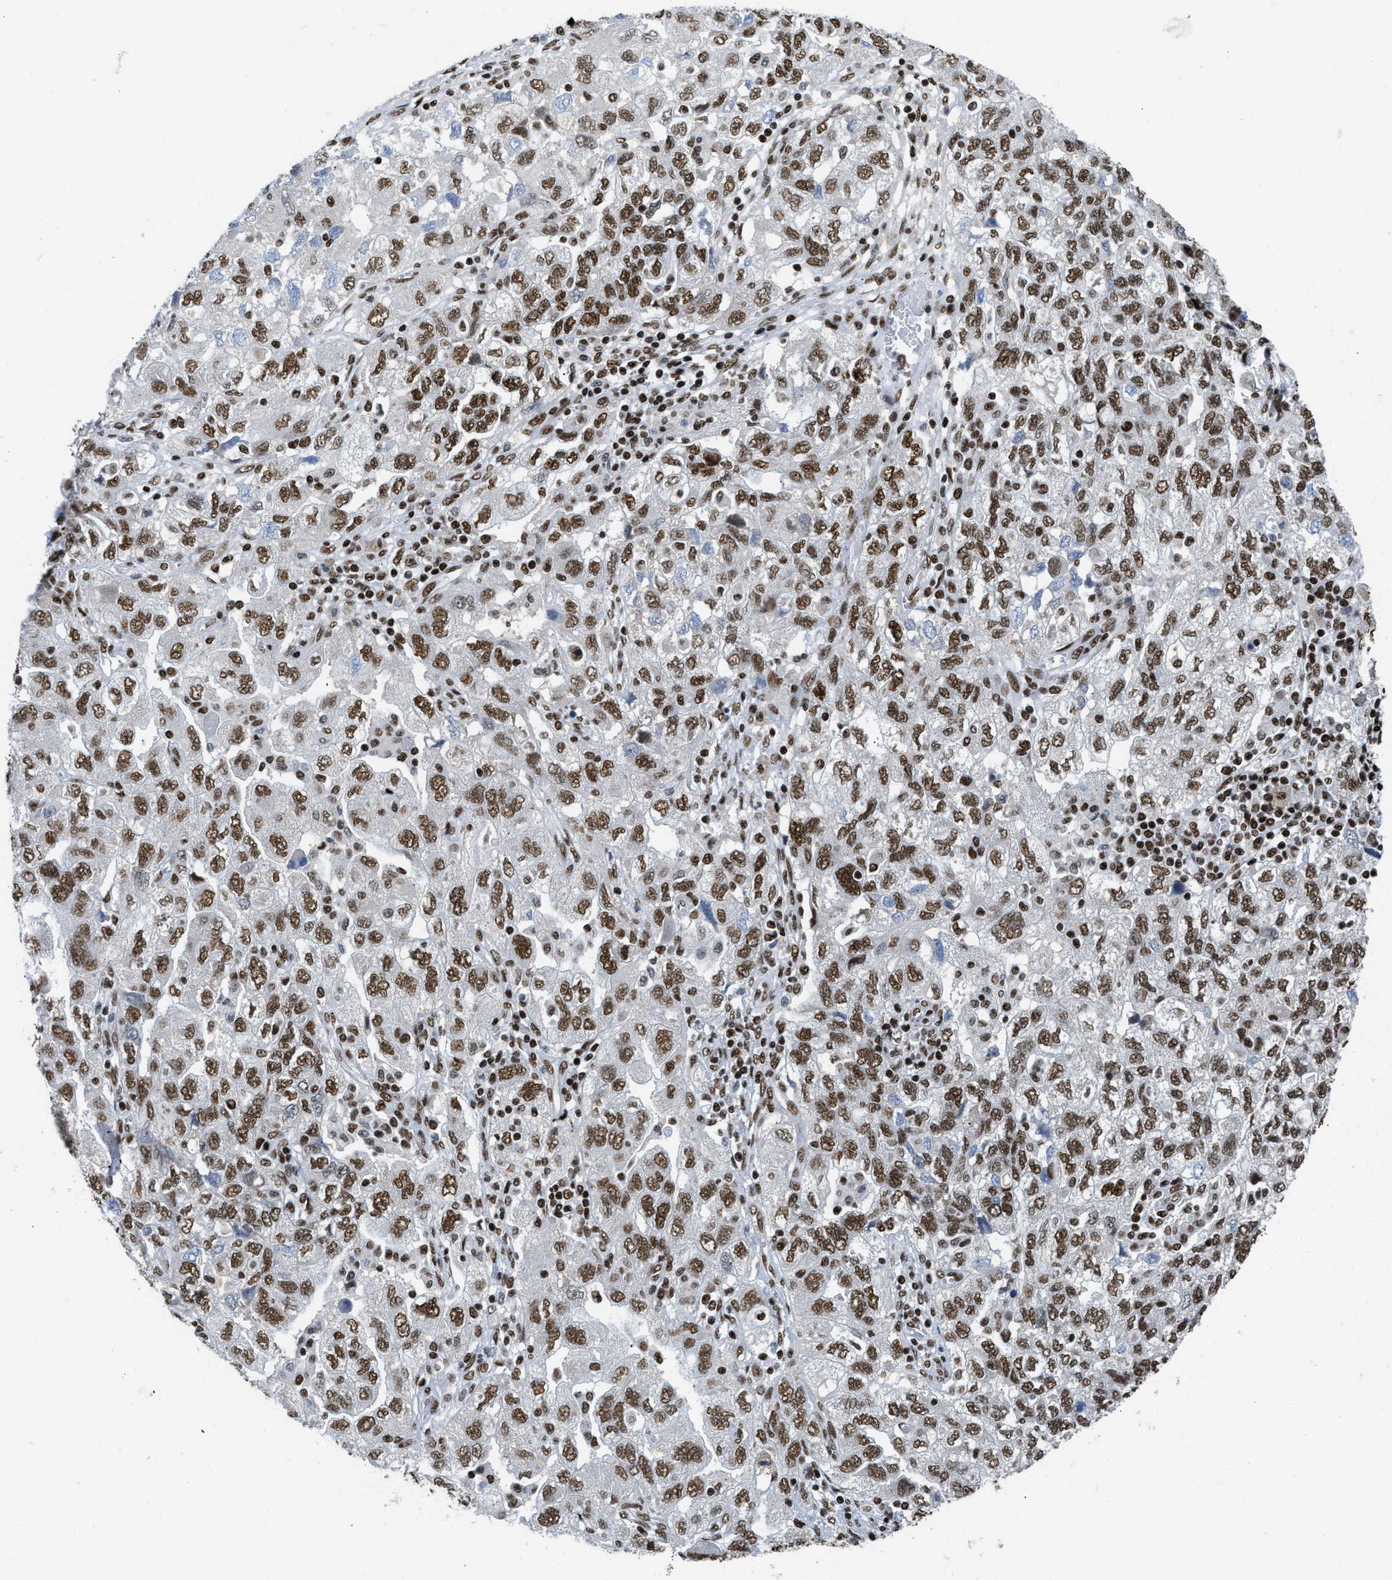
{"staining": {"intensity": "strong", "quantity": ">75%", "location": "nuclear"}, "tissue": "ovarian cancer", "cell_type": "Tumor cells", "image_type": "cancer", "snomed": [{"axis": "morphology", "description": "Carcinoma, NOS"}, {"axis": "morphology", "description": "Cystadenocarcinoma, serous, NOS"}, {"axis": "topography", "description": "Ovary"}], "caption": "The immunohistochemical stain shows strong nuclear positivity in tumor cells of ovarian cancer tissue.", "gene": "SCAF4", "patient": {"sex": "female", "age": 69}}